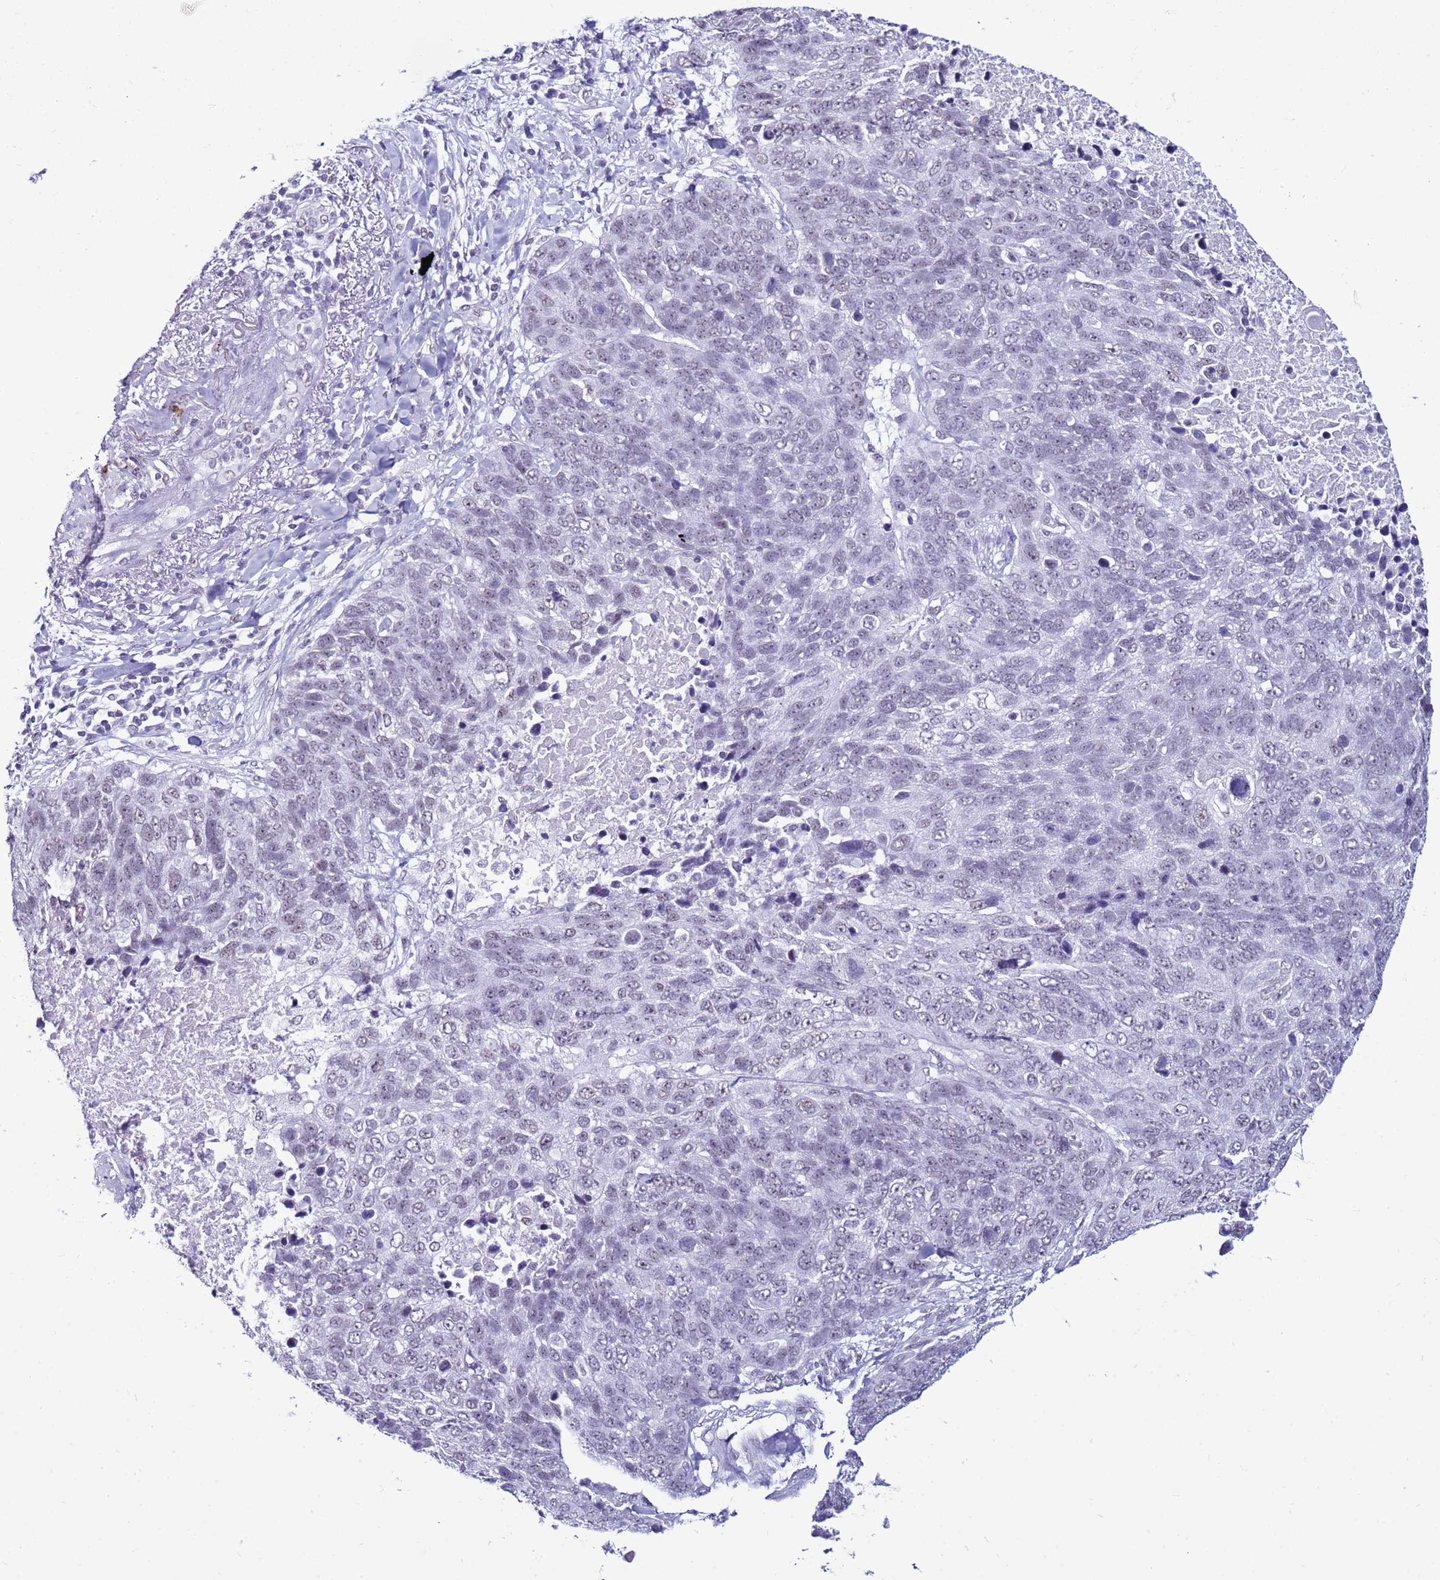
{"staining": {"intensity": "weak", "quantity": "25%-75%", "location": "nuclear"}, "tissue": "lung cancer", "cell_type": "Tumor cells", "image_type": "cancer", "snomed": [{"axis": "morphology", "description": "Normal tissue, NOS"}, {"axis": "morphology", "description": "Squamous cell carcinoma, NOS"}, {"axis": "topography", "description": "Lymph node"}, {"axis": "topography", "description": "Lung"}], "caption": "This is a micrograph of IHC staining of squamous cell carcinoma (lung), which shows weak expression in the nuclear of tumor cells.", "gene": "DHX15", "patient": {"sex": "male", "age": 66}}